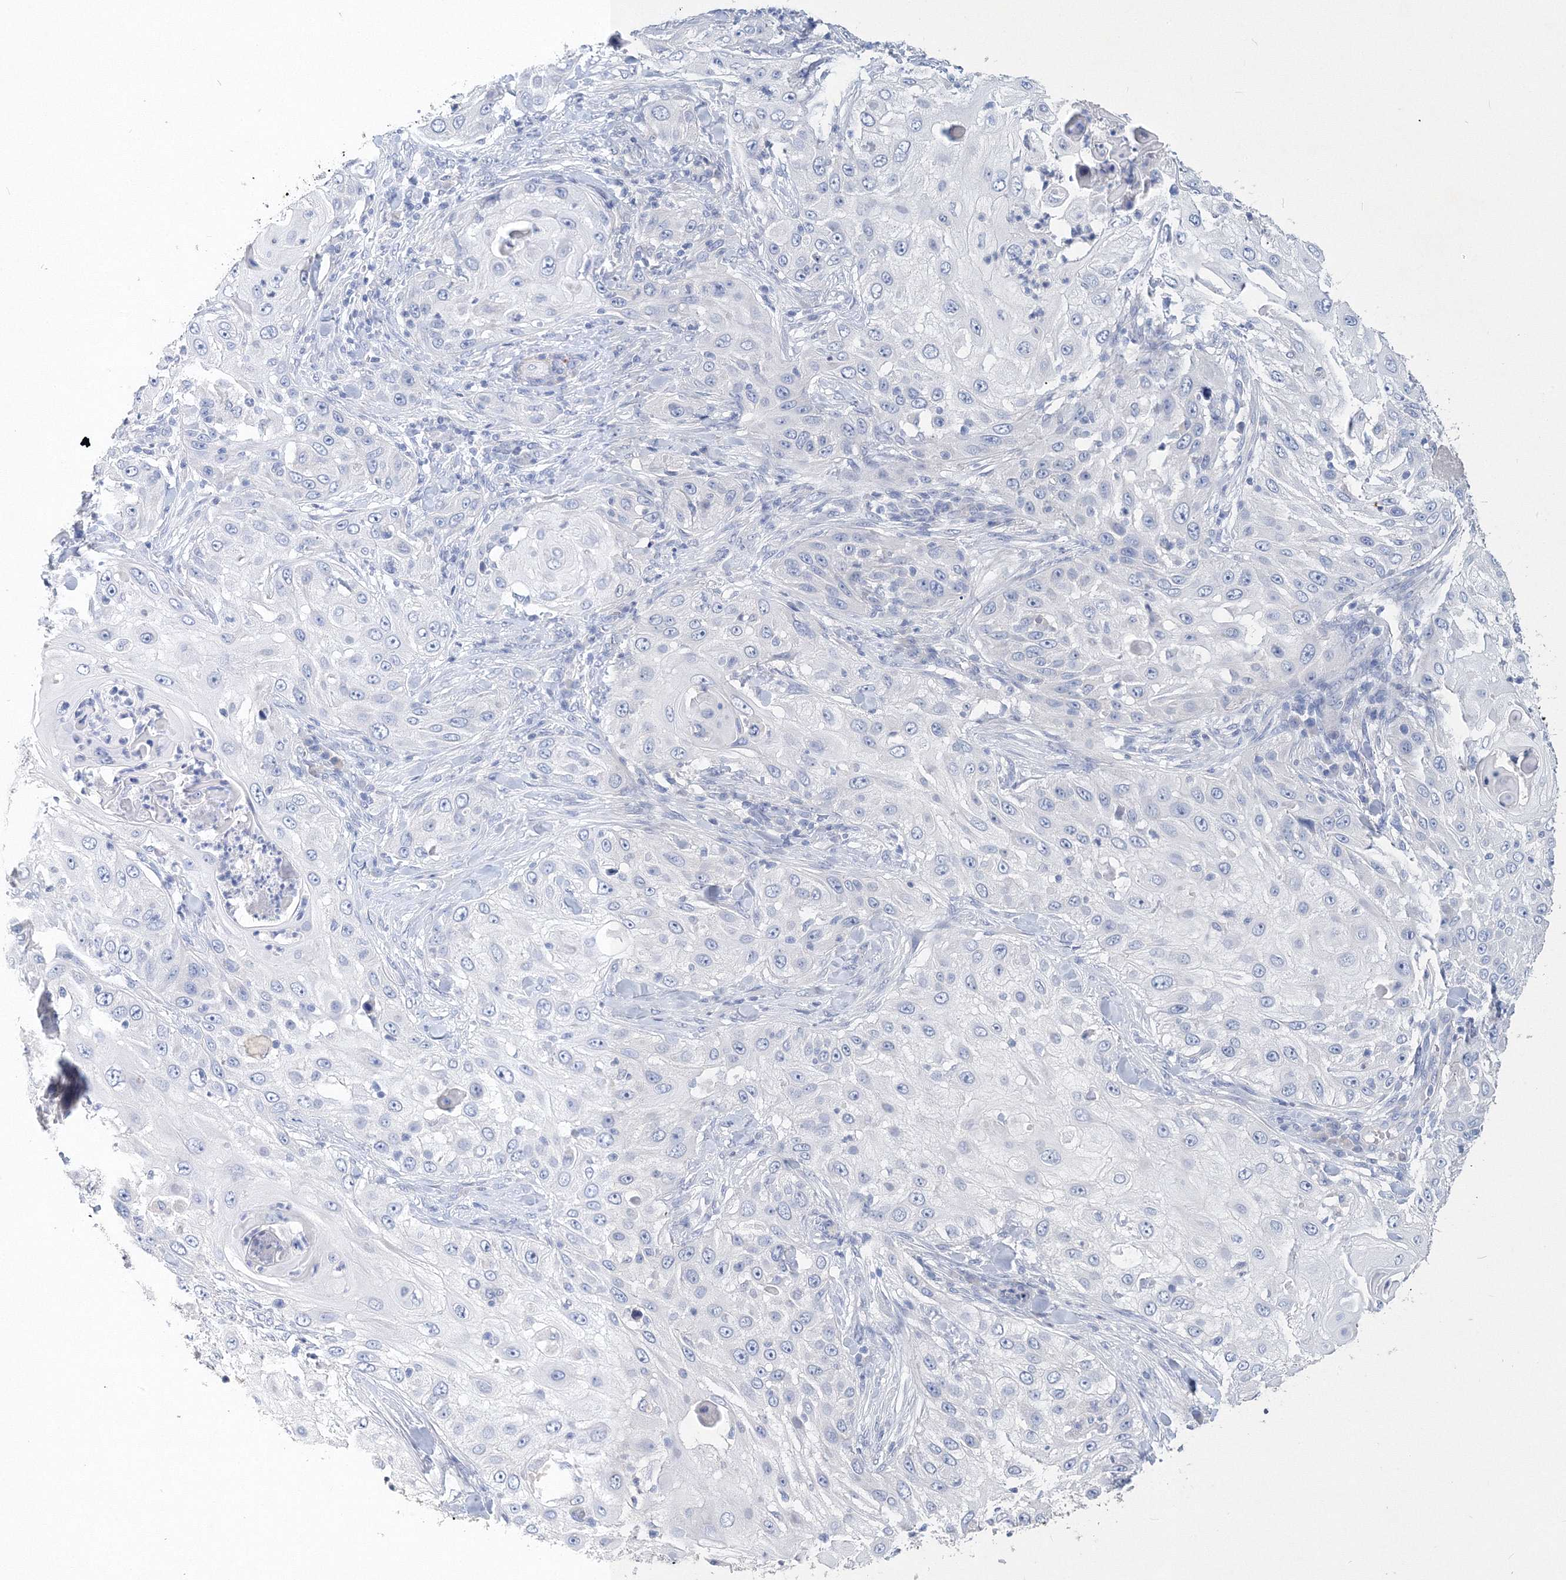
{"staining": {"intensity": "negative", "quantity": "none", "location": "none"}, "tissue": "skin cancer", "cell_type": "Tumor cells", "image_type": "cancer", "snomed": [{"axis": "morphology", "description": "Squamous cell carcinoma, NOS"}, {"axis": "topography", "description": "Skin"}], "caption": "IHC histopathology image of neoplastic tissue: skin cancer (squamous cell carcinoma) stained with DAB exhibits no significant protein staining in tumor cells. (DAB IHC visualized using brightfield microscopy, high magnification).", "gene": "OSBPL6", "patient": {"sex": "female", "age": 44}}